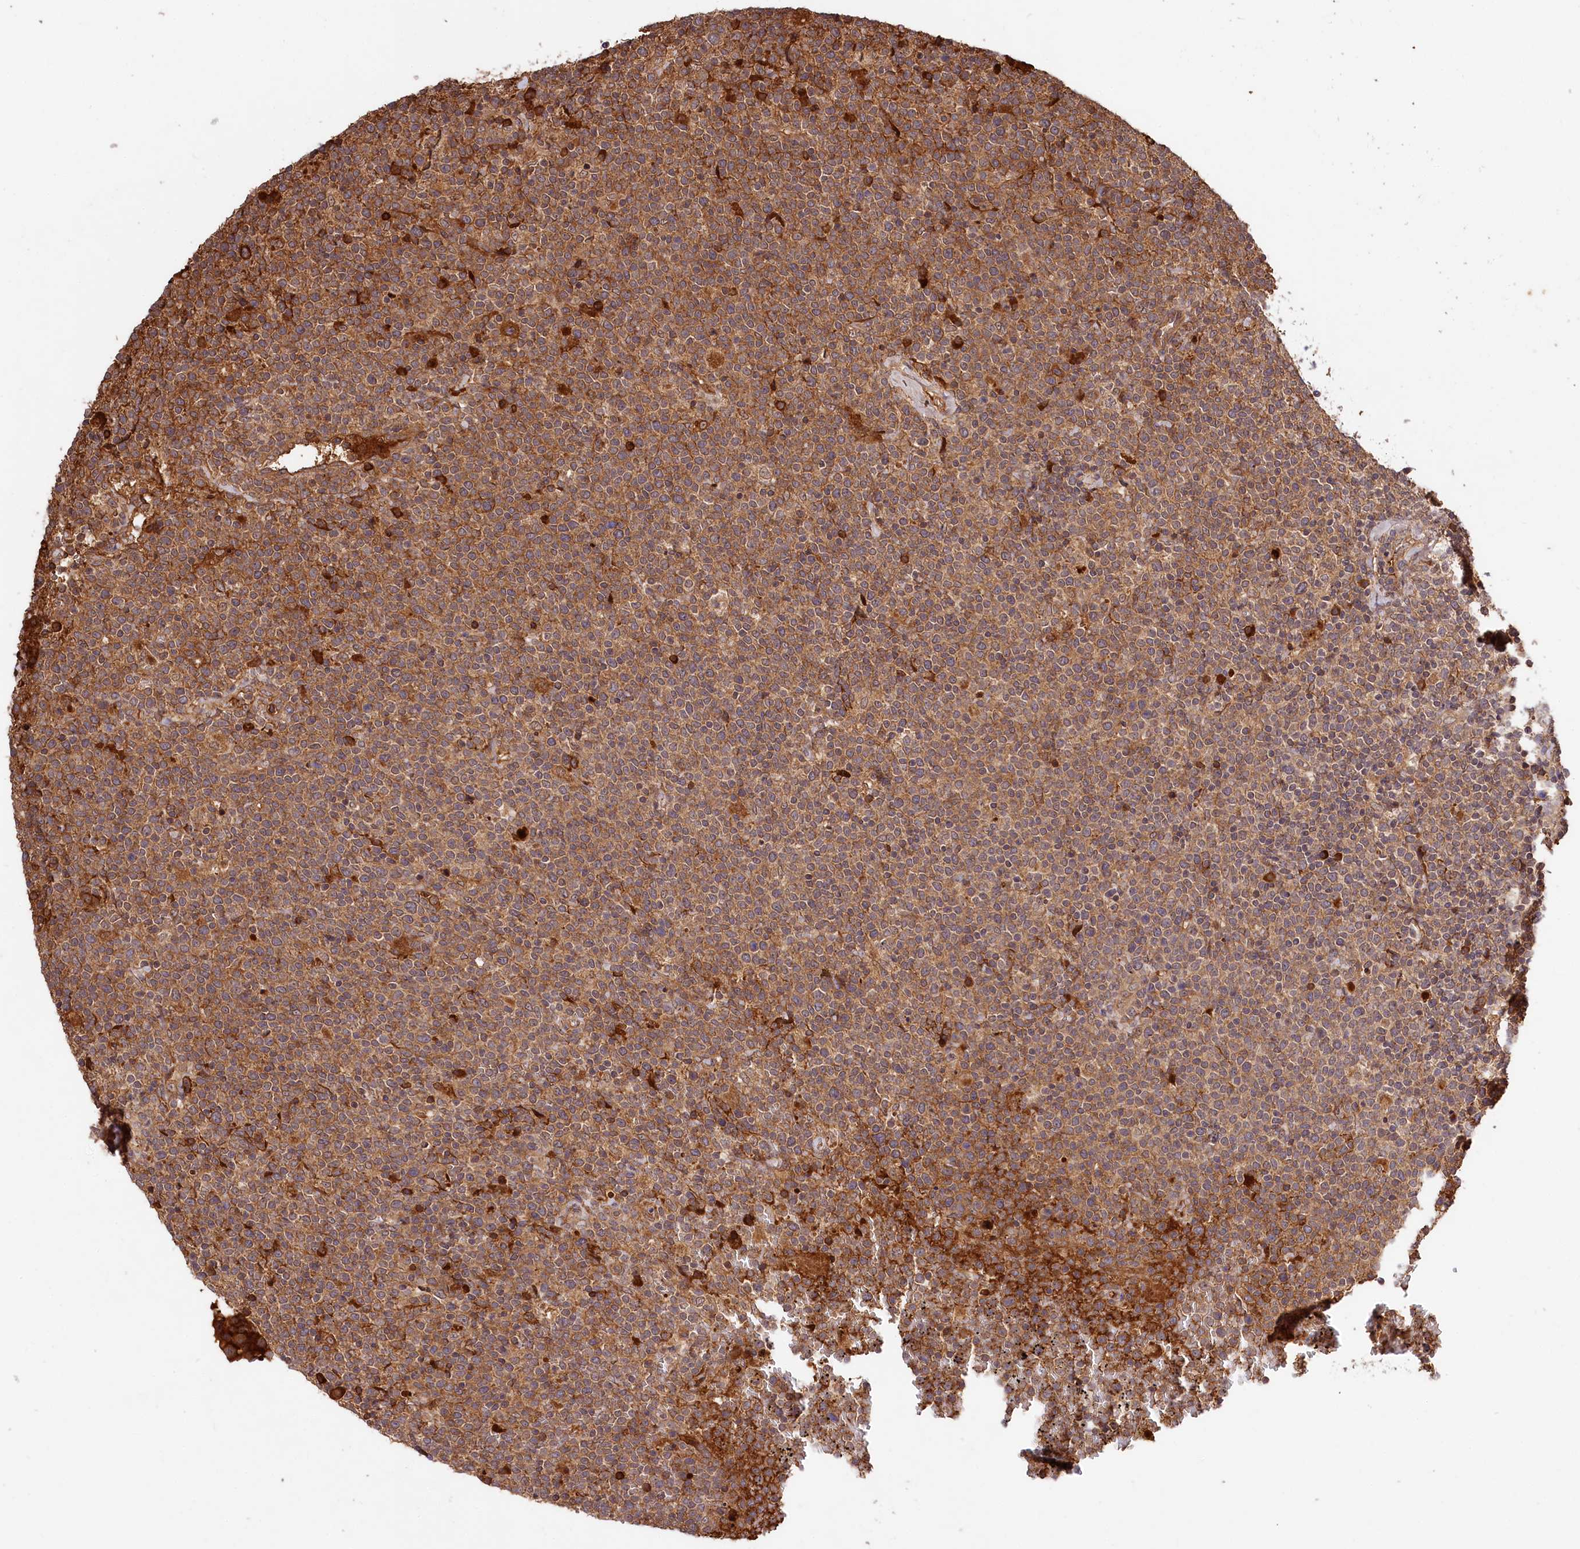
{"staining": {"intensity": "moderate", "quantity": ">75%", "location": "cytoplasmic/membranous"}, "tissue": "lymphoma", "cell_type": "Tumor cells", "image_type": "cancer", "snomed": [{"axis": "morphology", "description": "Malignant lymphoma, non-Hodgkin's type, High grade"}, {"axis": "topography", "description": "Lymph node"}], "caption": "Protein analysis of malignant lymphoma, non-Hodgkin's type (high-grade) tissue displays moderate cytoplasmic/membranous positivity in approximately >75% of tumor cells.", "gene": "MCF2L2", "patient": {"sex": "male", "age": 61}}